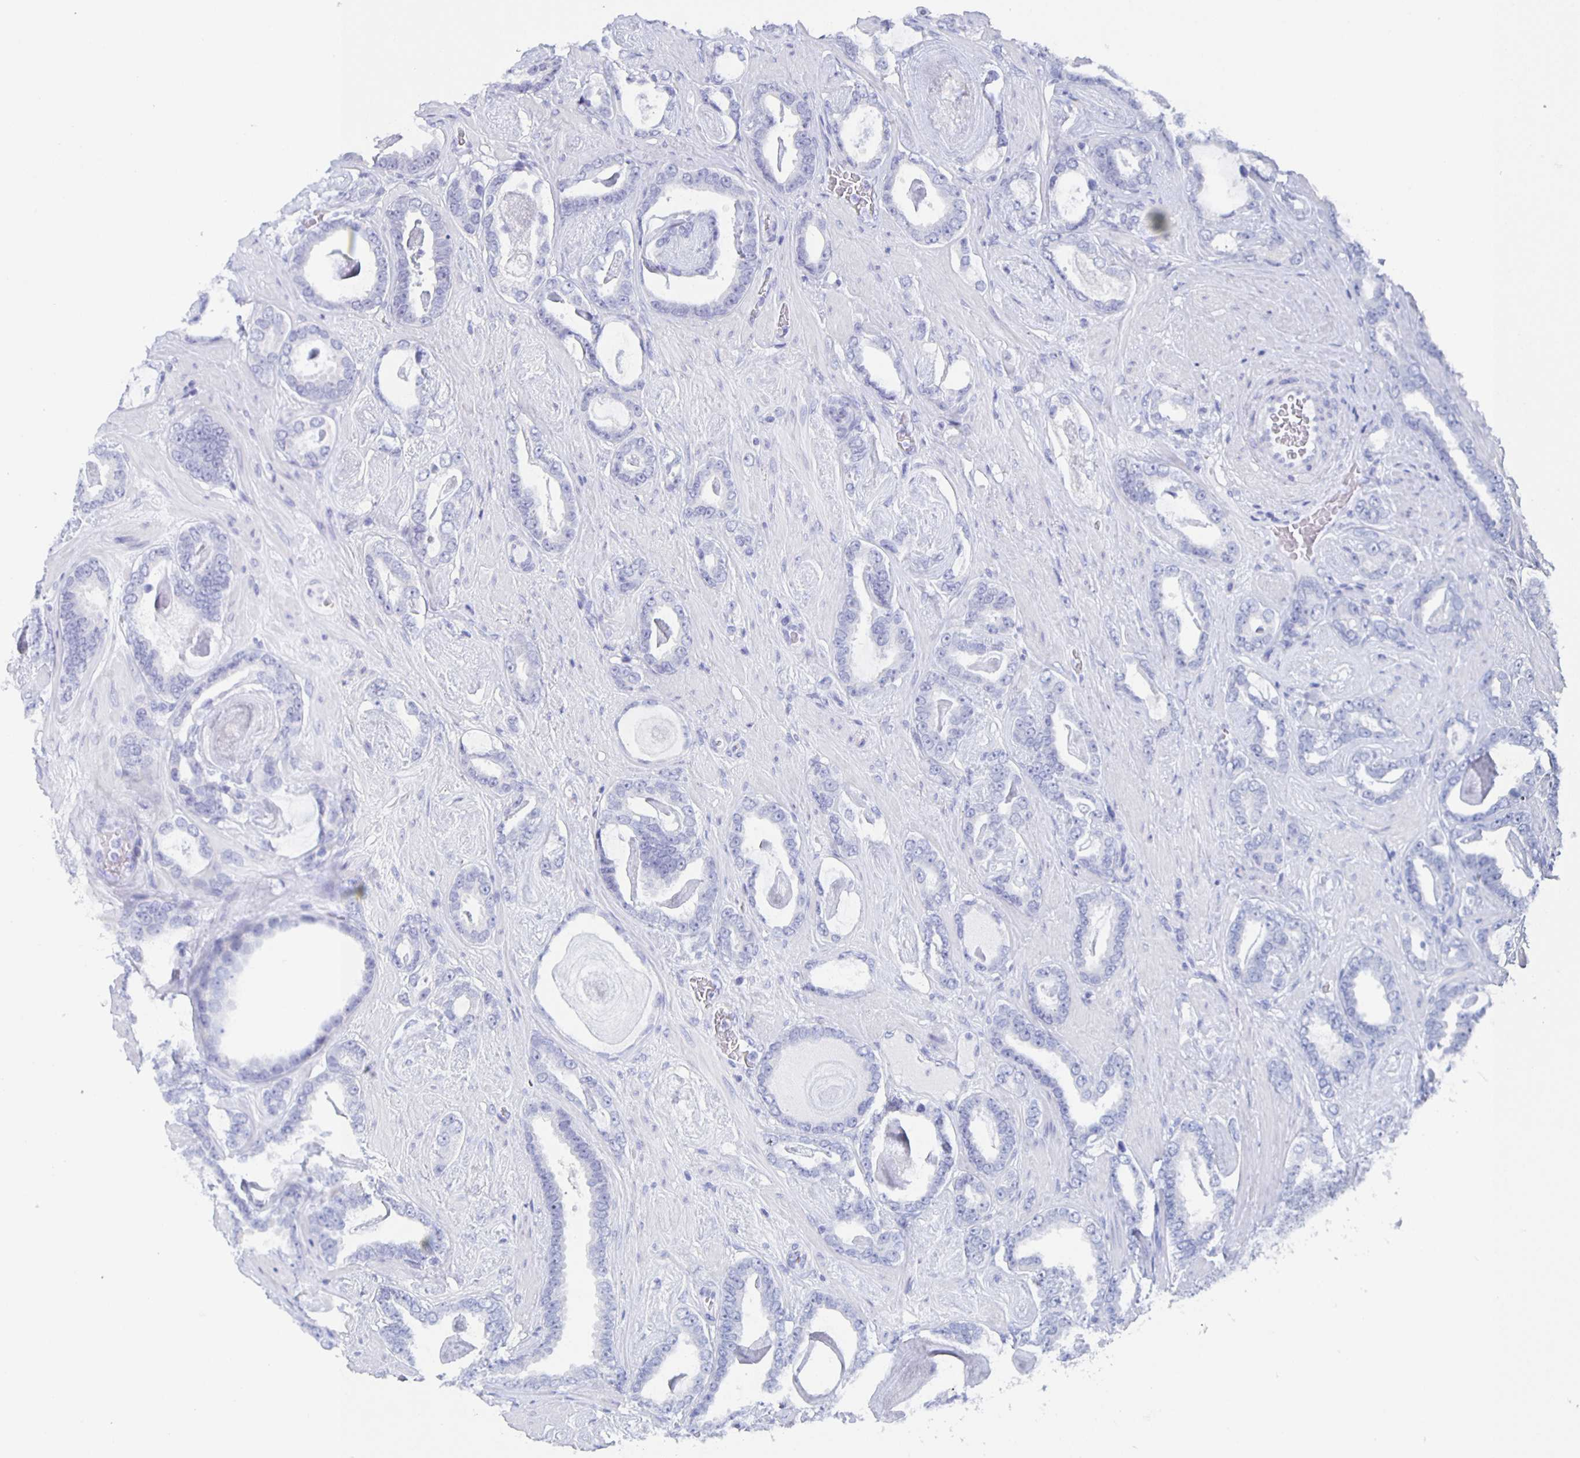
{"staining": {"intensity": "negative", "quantity": "none", "location": "none"}, "tissue": "prostate cancer", "cell_type": "Tumor cells", "image_type": "cancer", "snomed": [{"axis": "morphology", "description": "Adenocarcinoma, High grade"}, {"axis": "topography", "description": "Prostate"}], "caption": "Tumor cells show no significant protein staining in prostate high-grade adenocarcinoma.", "gene": "SLC34A2", "patient": {"sex": "male", "age": 63}}